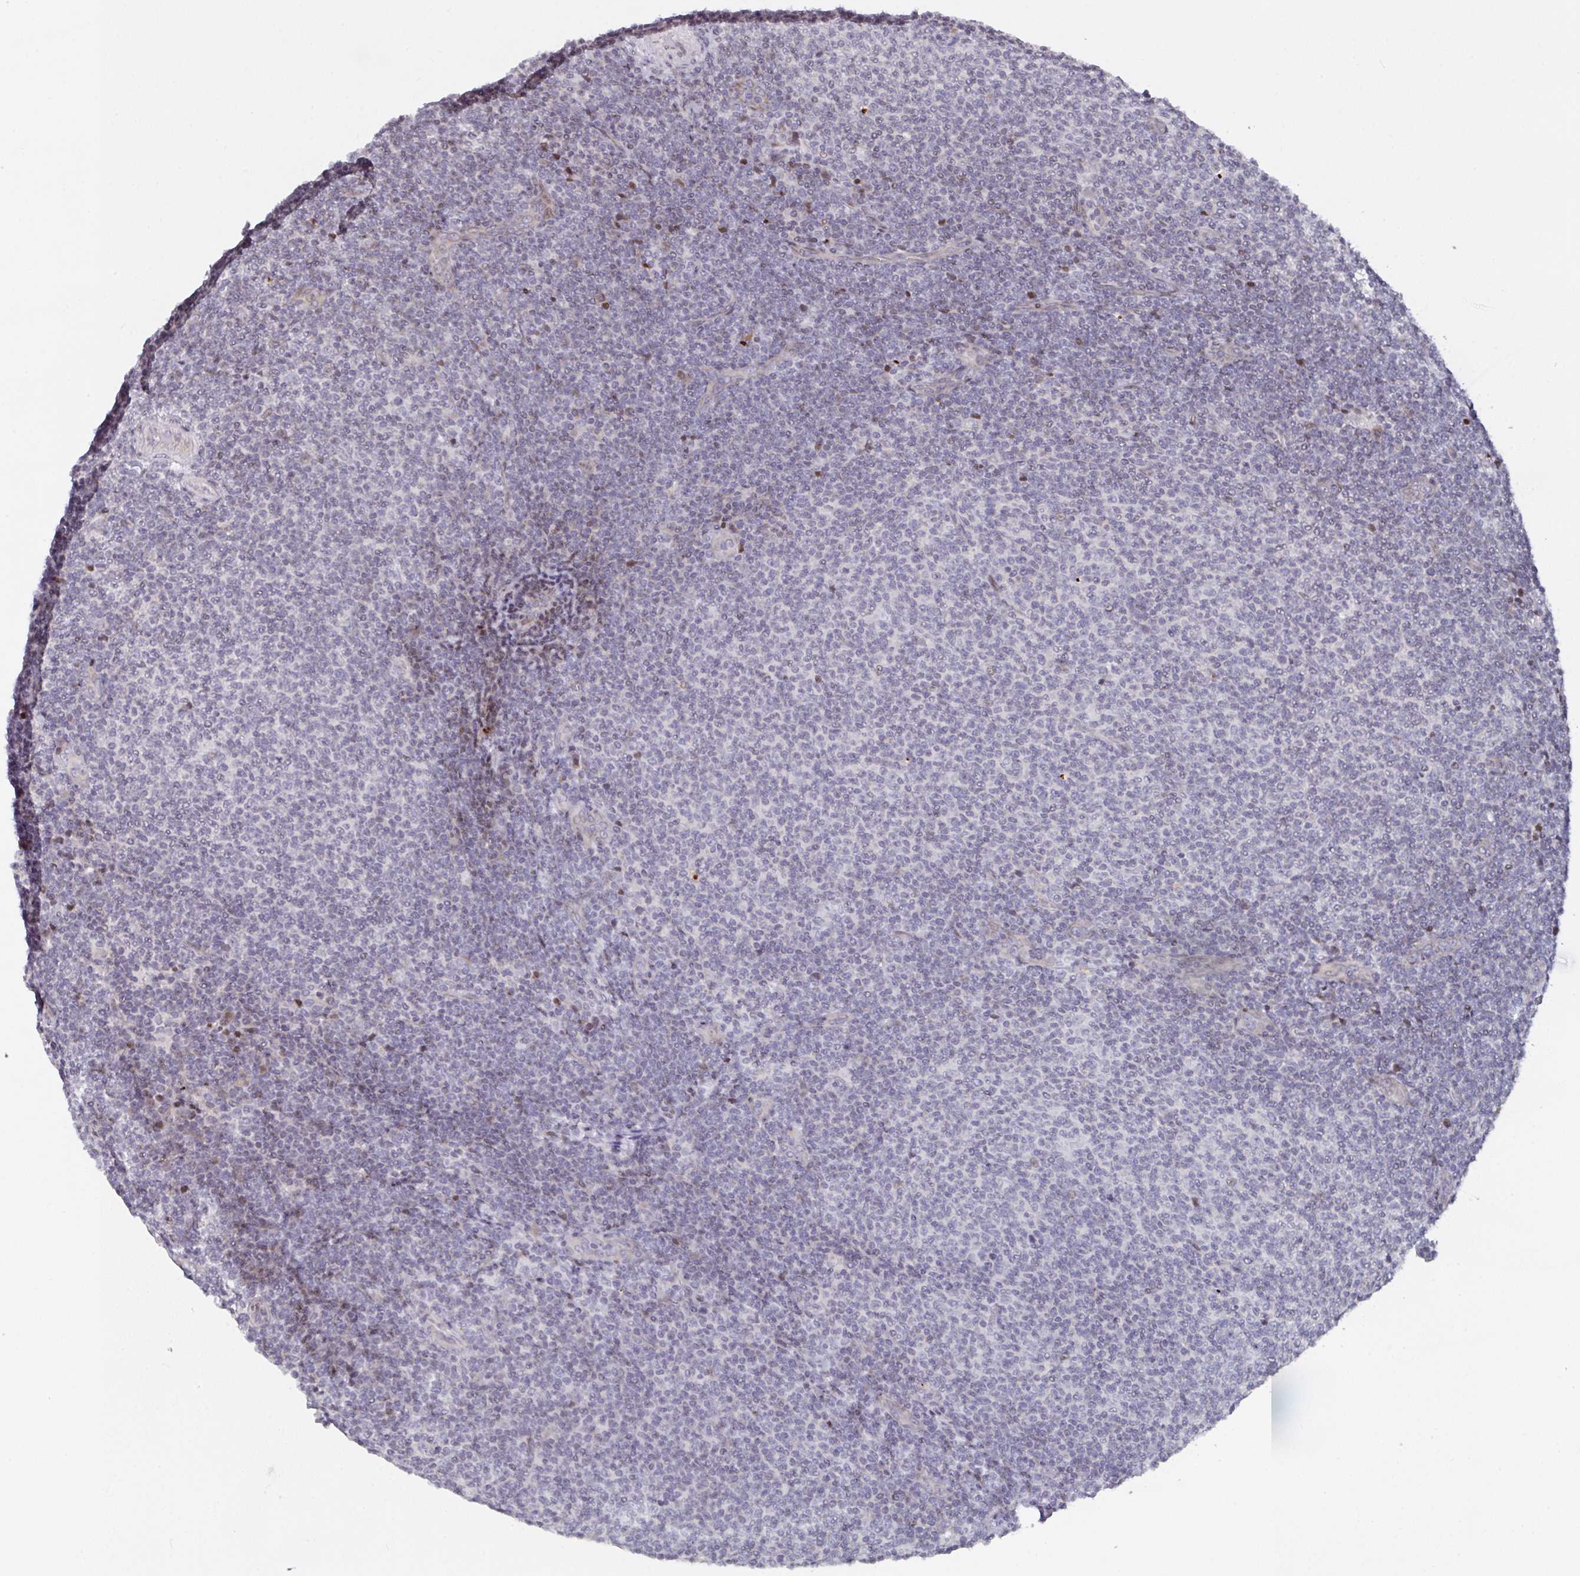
{"staining": {"intensity": "negative", "quantity": "none", "location": "none"}, "tissue": "lymphoma", "cell_type": "Tumor cells", "image_type": "cancer", "snomed": [{"axis": "morphology", "description": "Malignant lymphoma, non-Hodgkin's type, Low grade"}, {"axis": "topography", "description": "Lymph node"}], "caption": "Immunohistochemistry (IHC) image of neoplastic tissue: malignant lymphoma, non-Hodgkin's type (low-grade) stained with DAB (3,3'-diaminobenzidine) shows no significant protein positivity in tumor cells.", "gene": "PCDHB8", "patient": {"sex": "male", "age": 66}}